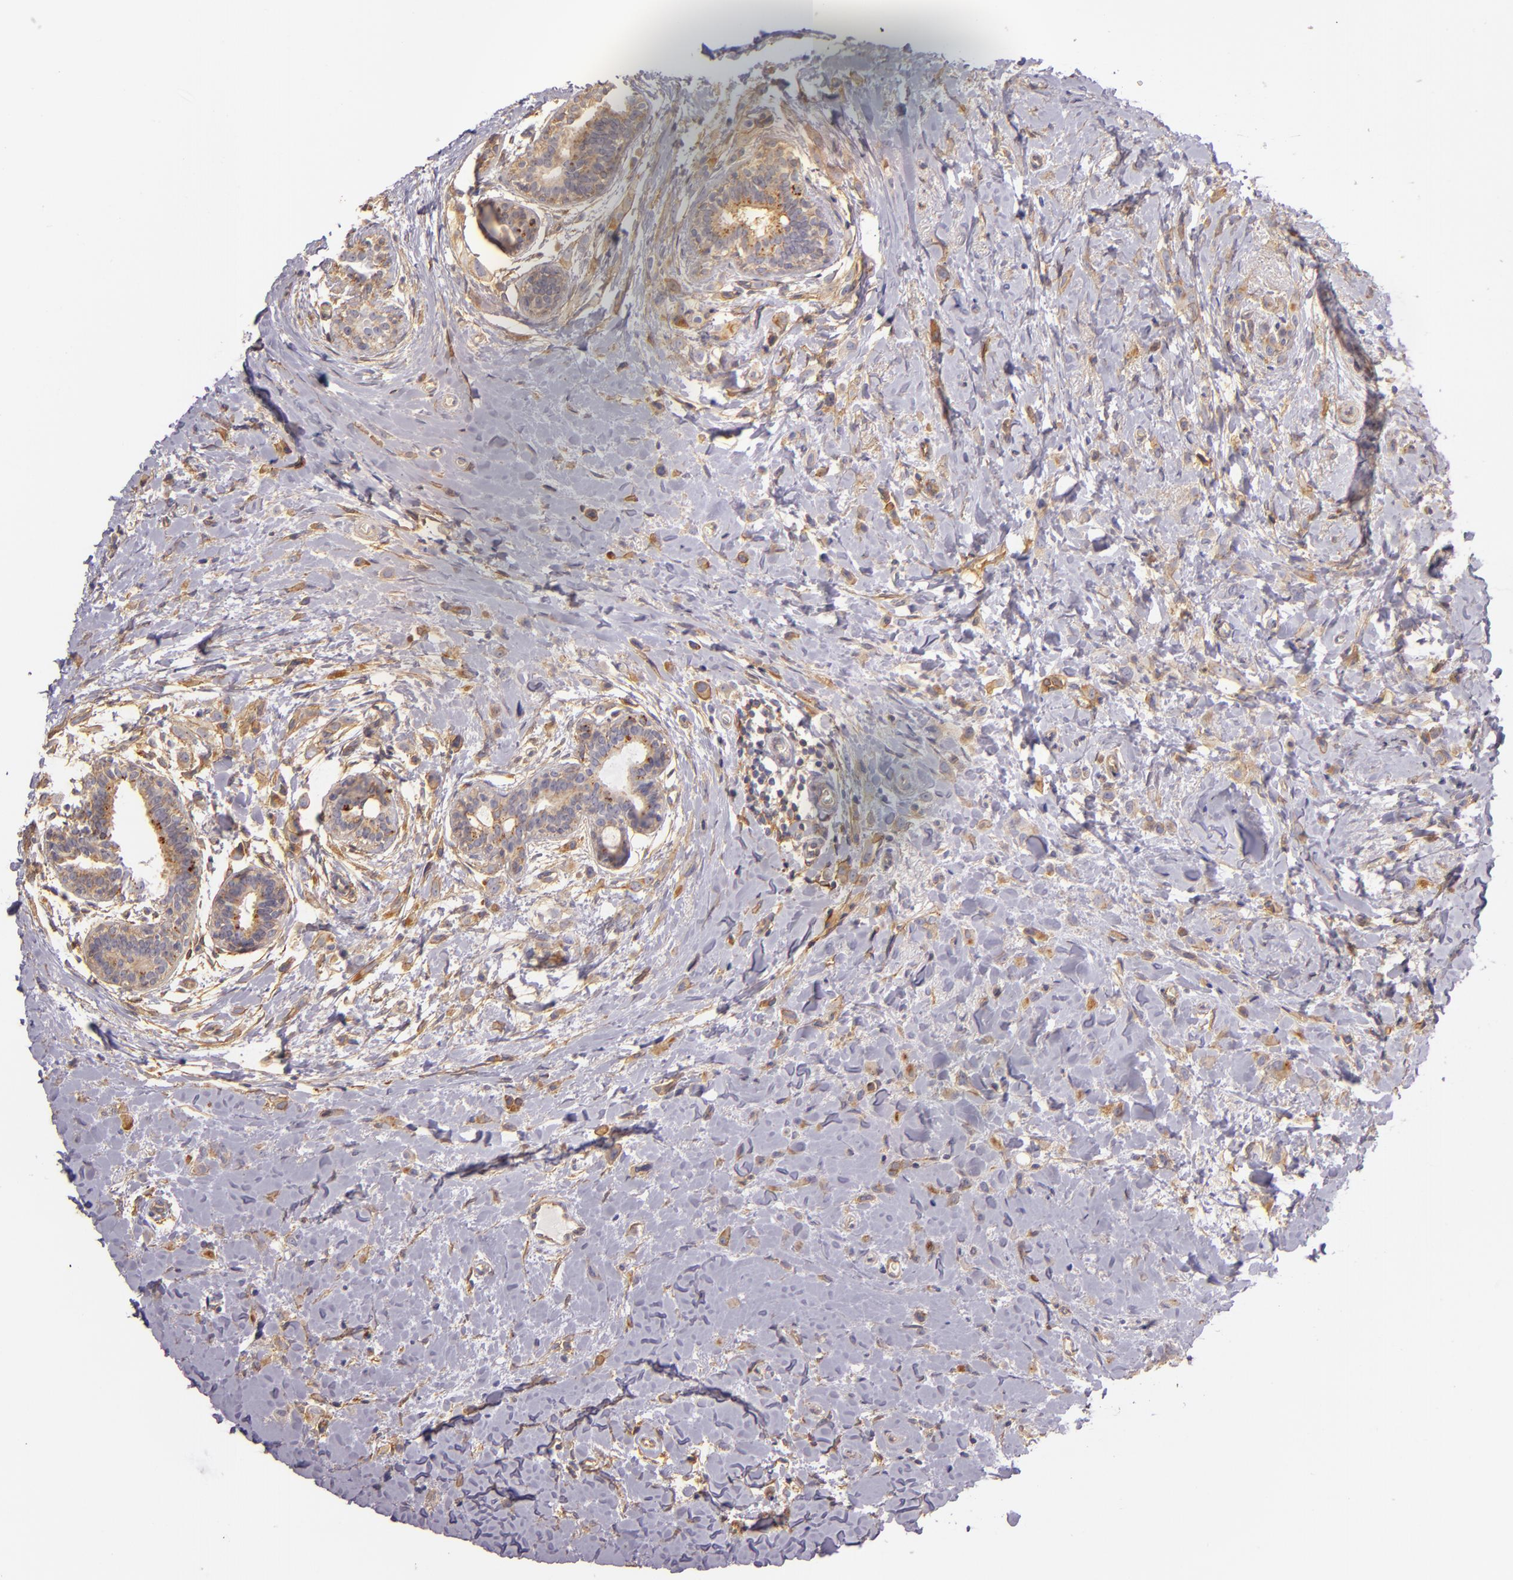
{"staining": {"intensity": "weak", "quantity": ">75%", "location": "cytoplasmic/membranous"}, "tissue": "breast cancer", "cell_type": "Tumor cells", "image_type": "cancer", "snomed": [{"axis": "morphology", "description": "Lobular carcinoma"}, {"axis": "topography", "description": "Breast"}], "caption": "Protein expression analysis of human breast cancer (lobular carcinoma) reveals weak cytoplasmic/membranous positivity in about >75% of tumor cells.", "gene": "CTSF", "patient": {"sex": "female", "age": 57}}